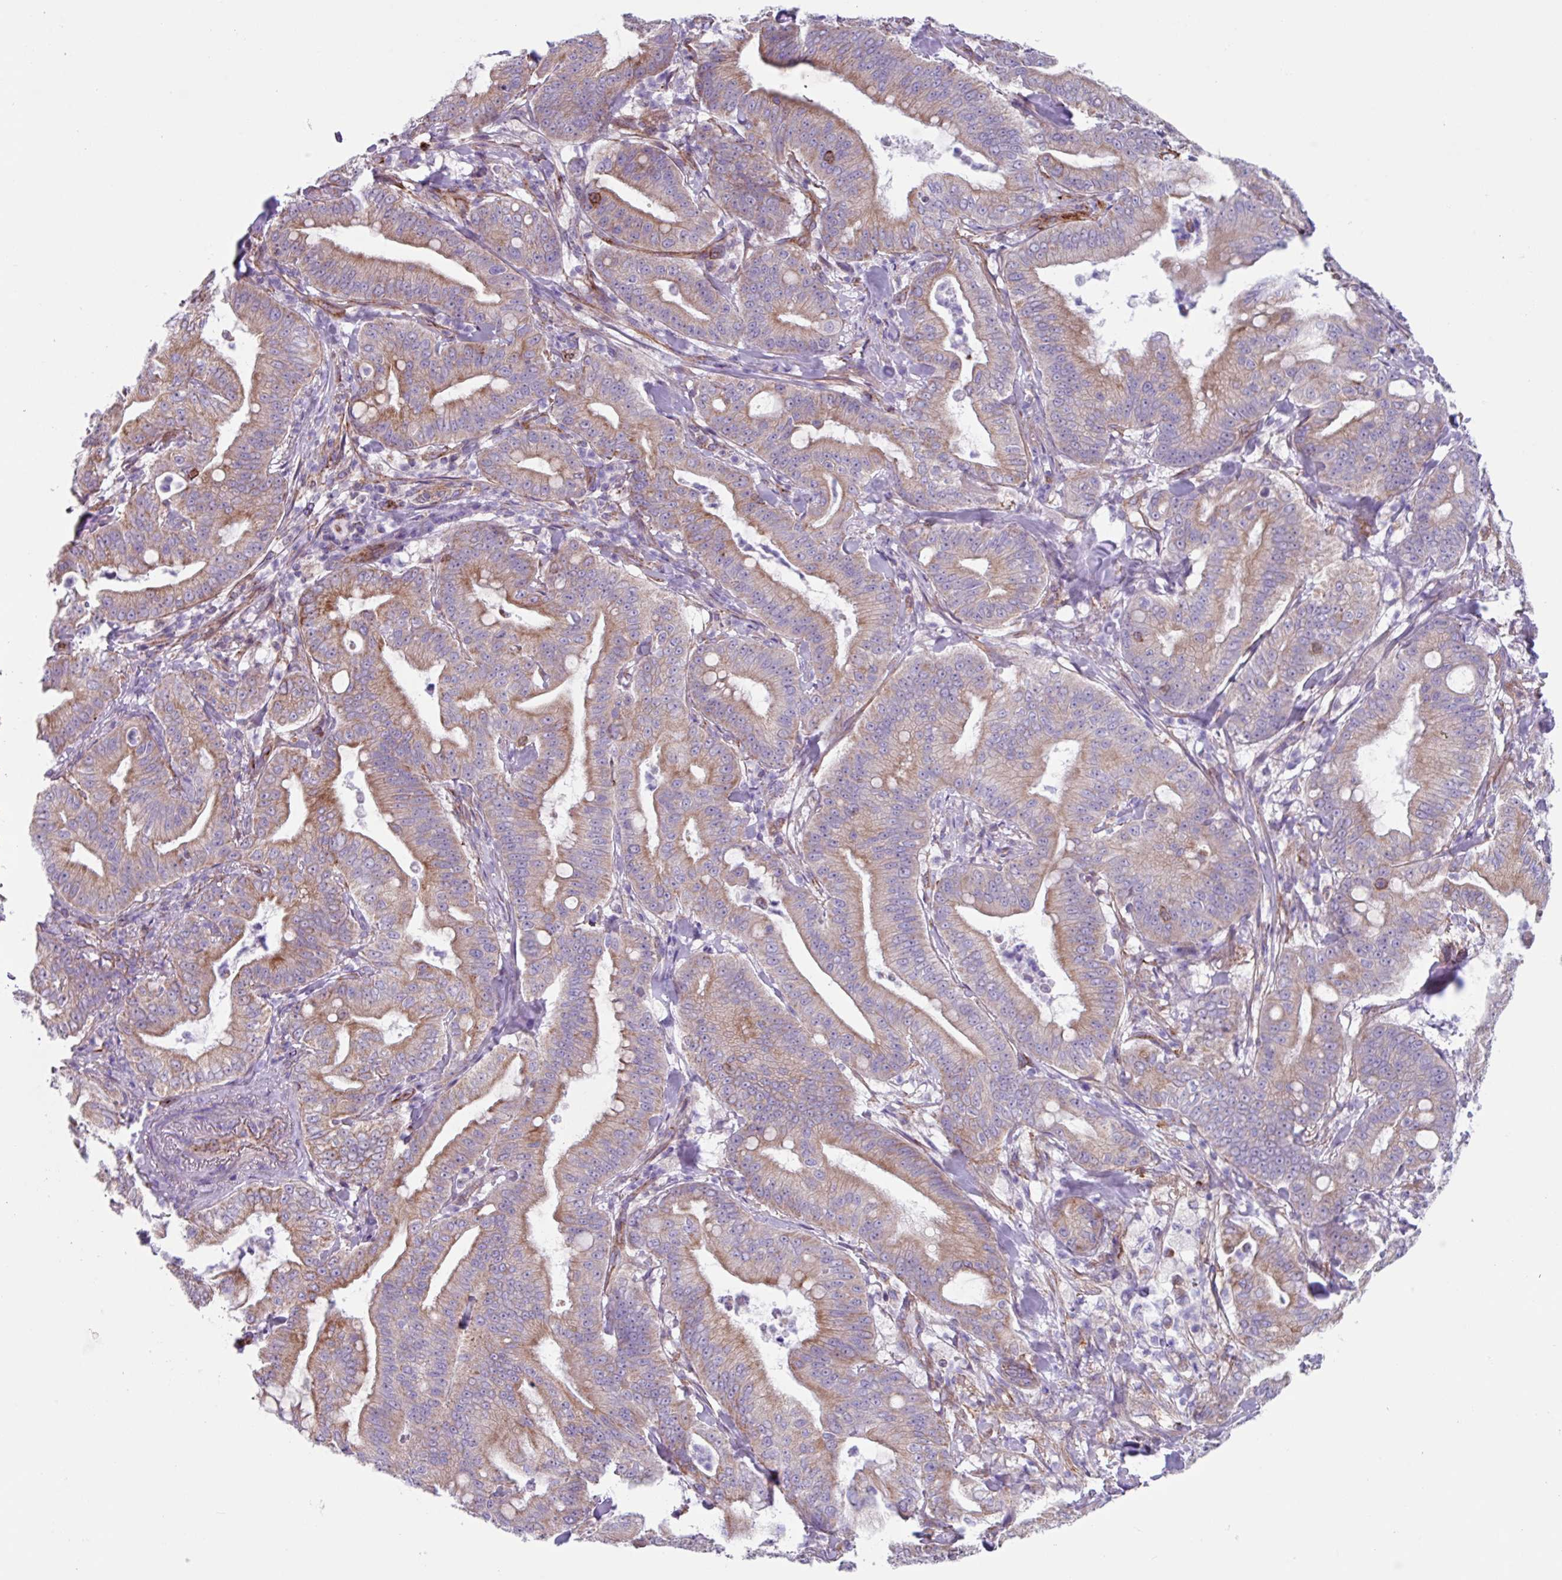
{"staining": {"intensity": "moderate", "quantity": "25%-75%", "location": "cytoplasmic/membranous"}, "tissue": "pancreatic cancer", "cell_type": "Tumor cells", "image_type": "cancer", "snomed": [{"axis": "morphology", "description": "Adenocarcinoma, NOS"}, {"axis": "topography", "description": "Pancreas"}], "caption": "DAB immunohistochemical staining of pancreatic cancer shows moderate cytoplasmic/membranous protein staining in about 25%-75% of tumor cells.", "gene": "OTULIN", "patient": {"sex": "male", "age": 71}}